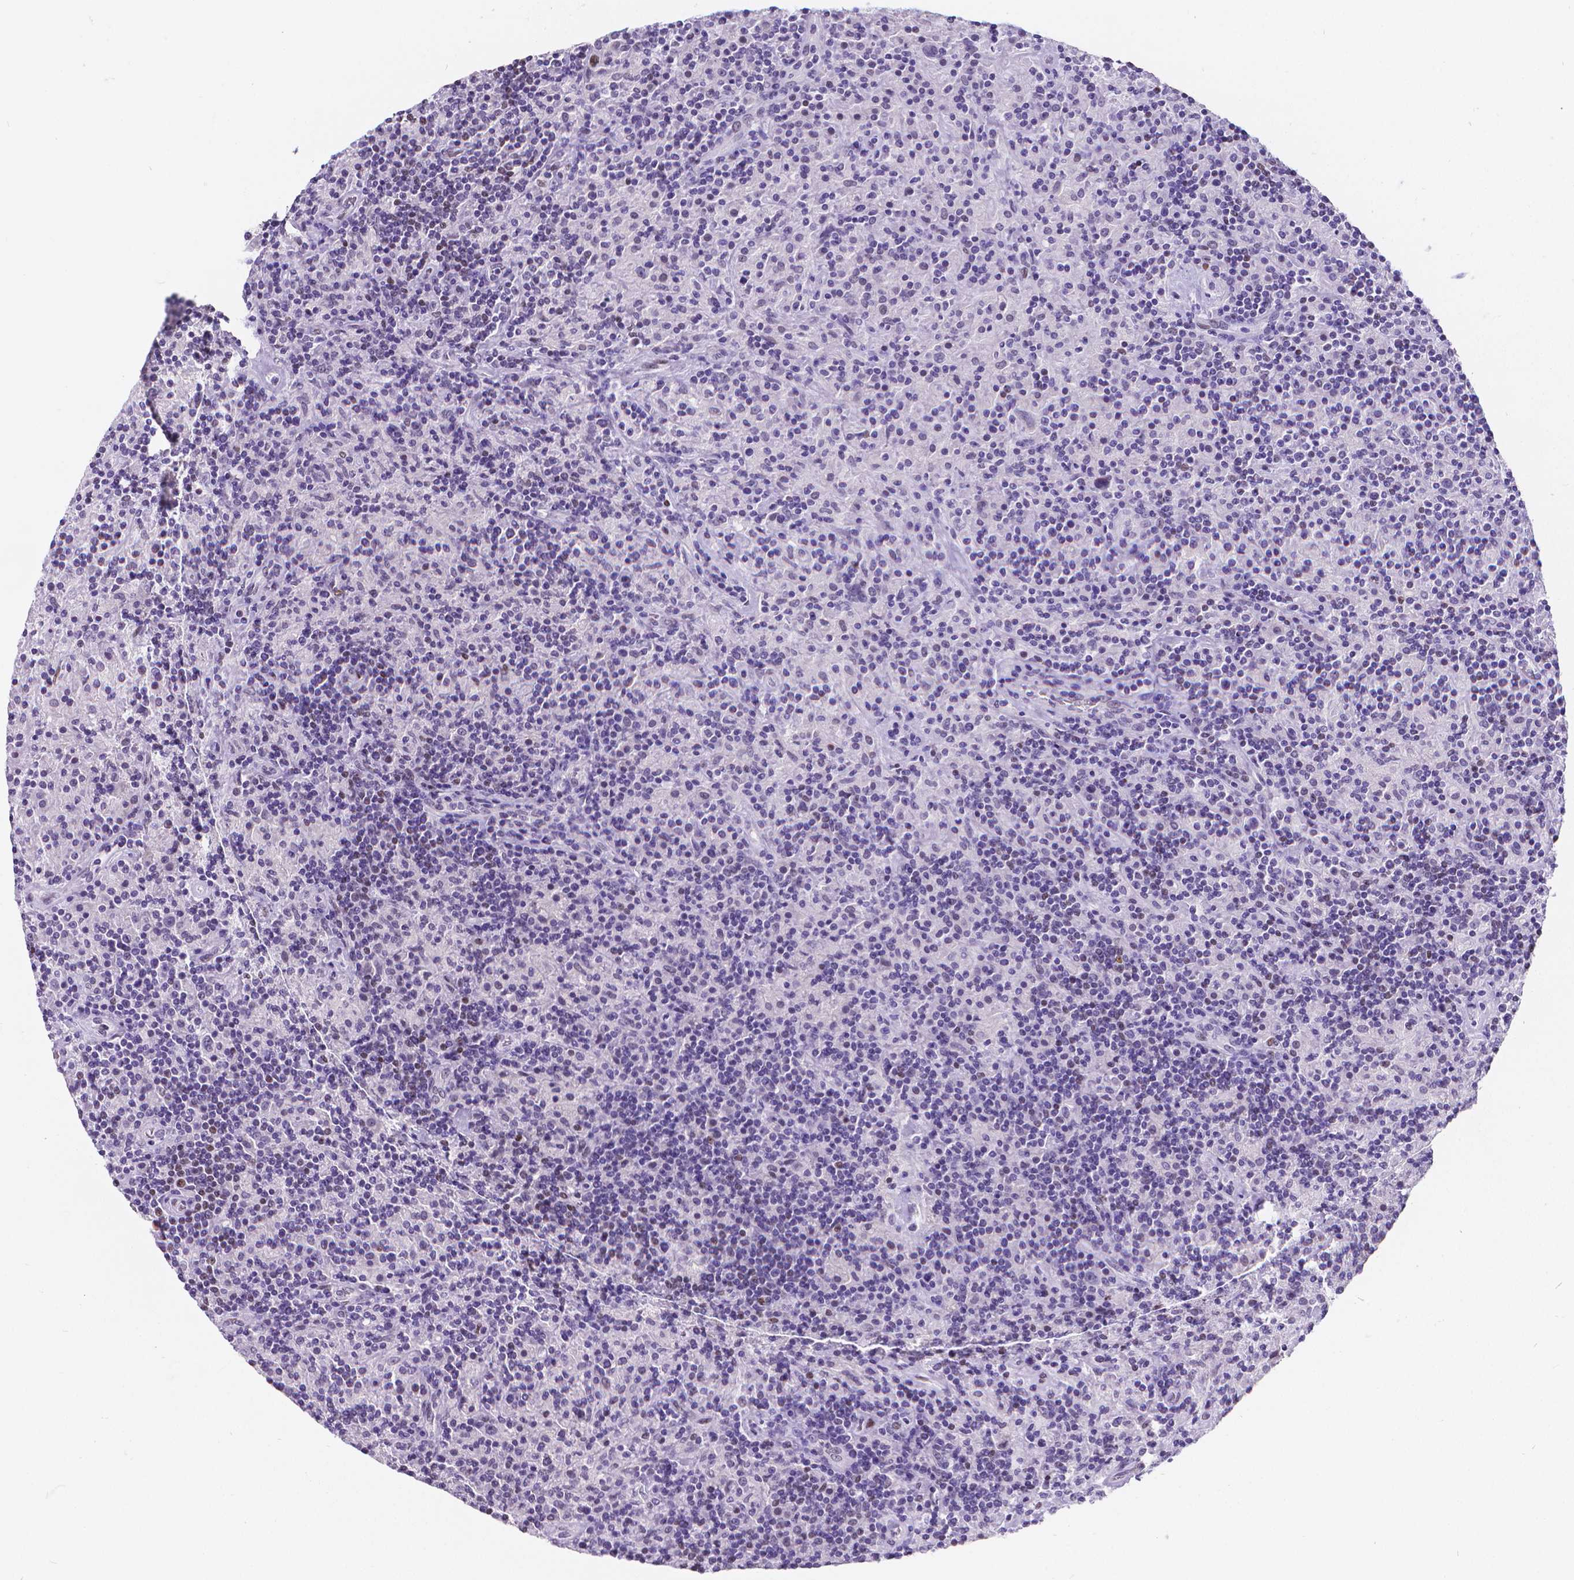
{"staining": {"intensity": "negative", "quantity": "none", "location": "none"}, "tissue": "lymphoma", "cell_type": "Tumor cells", "image_type": "cancer", "snomed": [{"axis": "morphology", "description": "Hodgkin's disease, NOS"}, {"axis": "topography", "description": "Lymph node"}], "caption": "Lymphoma was stained to show a protein in brown. There is no significant staining in tumor cells.", "gene": "MEF2C", "patient": {"sex": "male", "age": 70}}